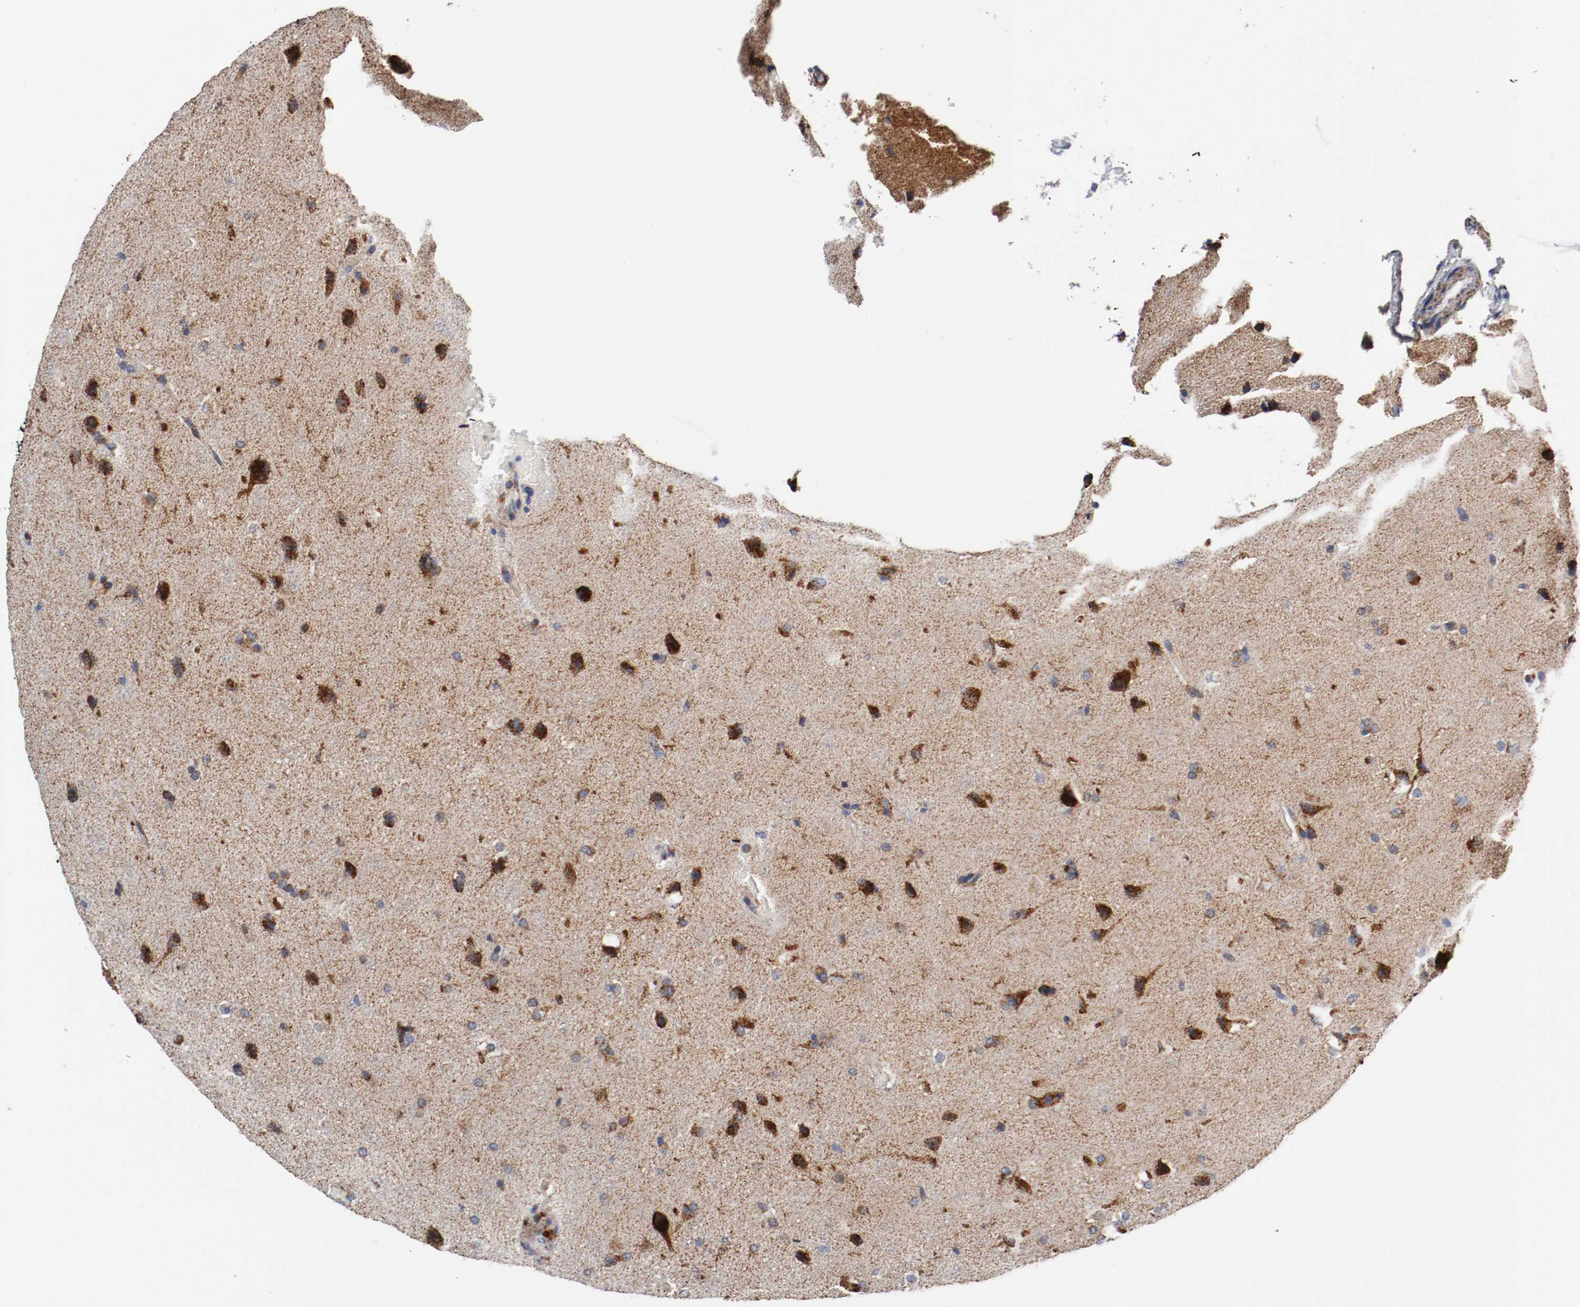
{"staining": {"intensity": "moderate", "quantity": ">75%", "location": "cytoplasmic/membranous"}, "tissue": "glioma", "cell_type": "Tumor cells", "image_type": "cancer", "snomed": [{"axis": "morphology", "description": "Glioma, malignant, Low grade"}, {"axis": "topography", "description": "Cerebral cortex"}], "caption": "About >75% of tumor cells in malignant glioma (low-grade) display moderate cytoplasmic/membranous protein positivity as visualized by brown immunohistochemical staining.", "gene": "TUBD1", "patient": {"sex": "female", "age": 47}}